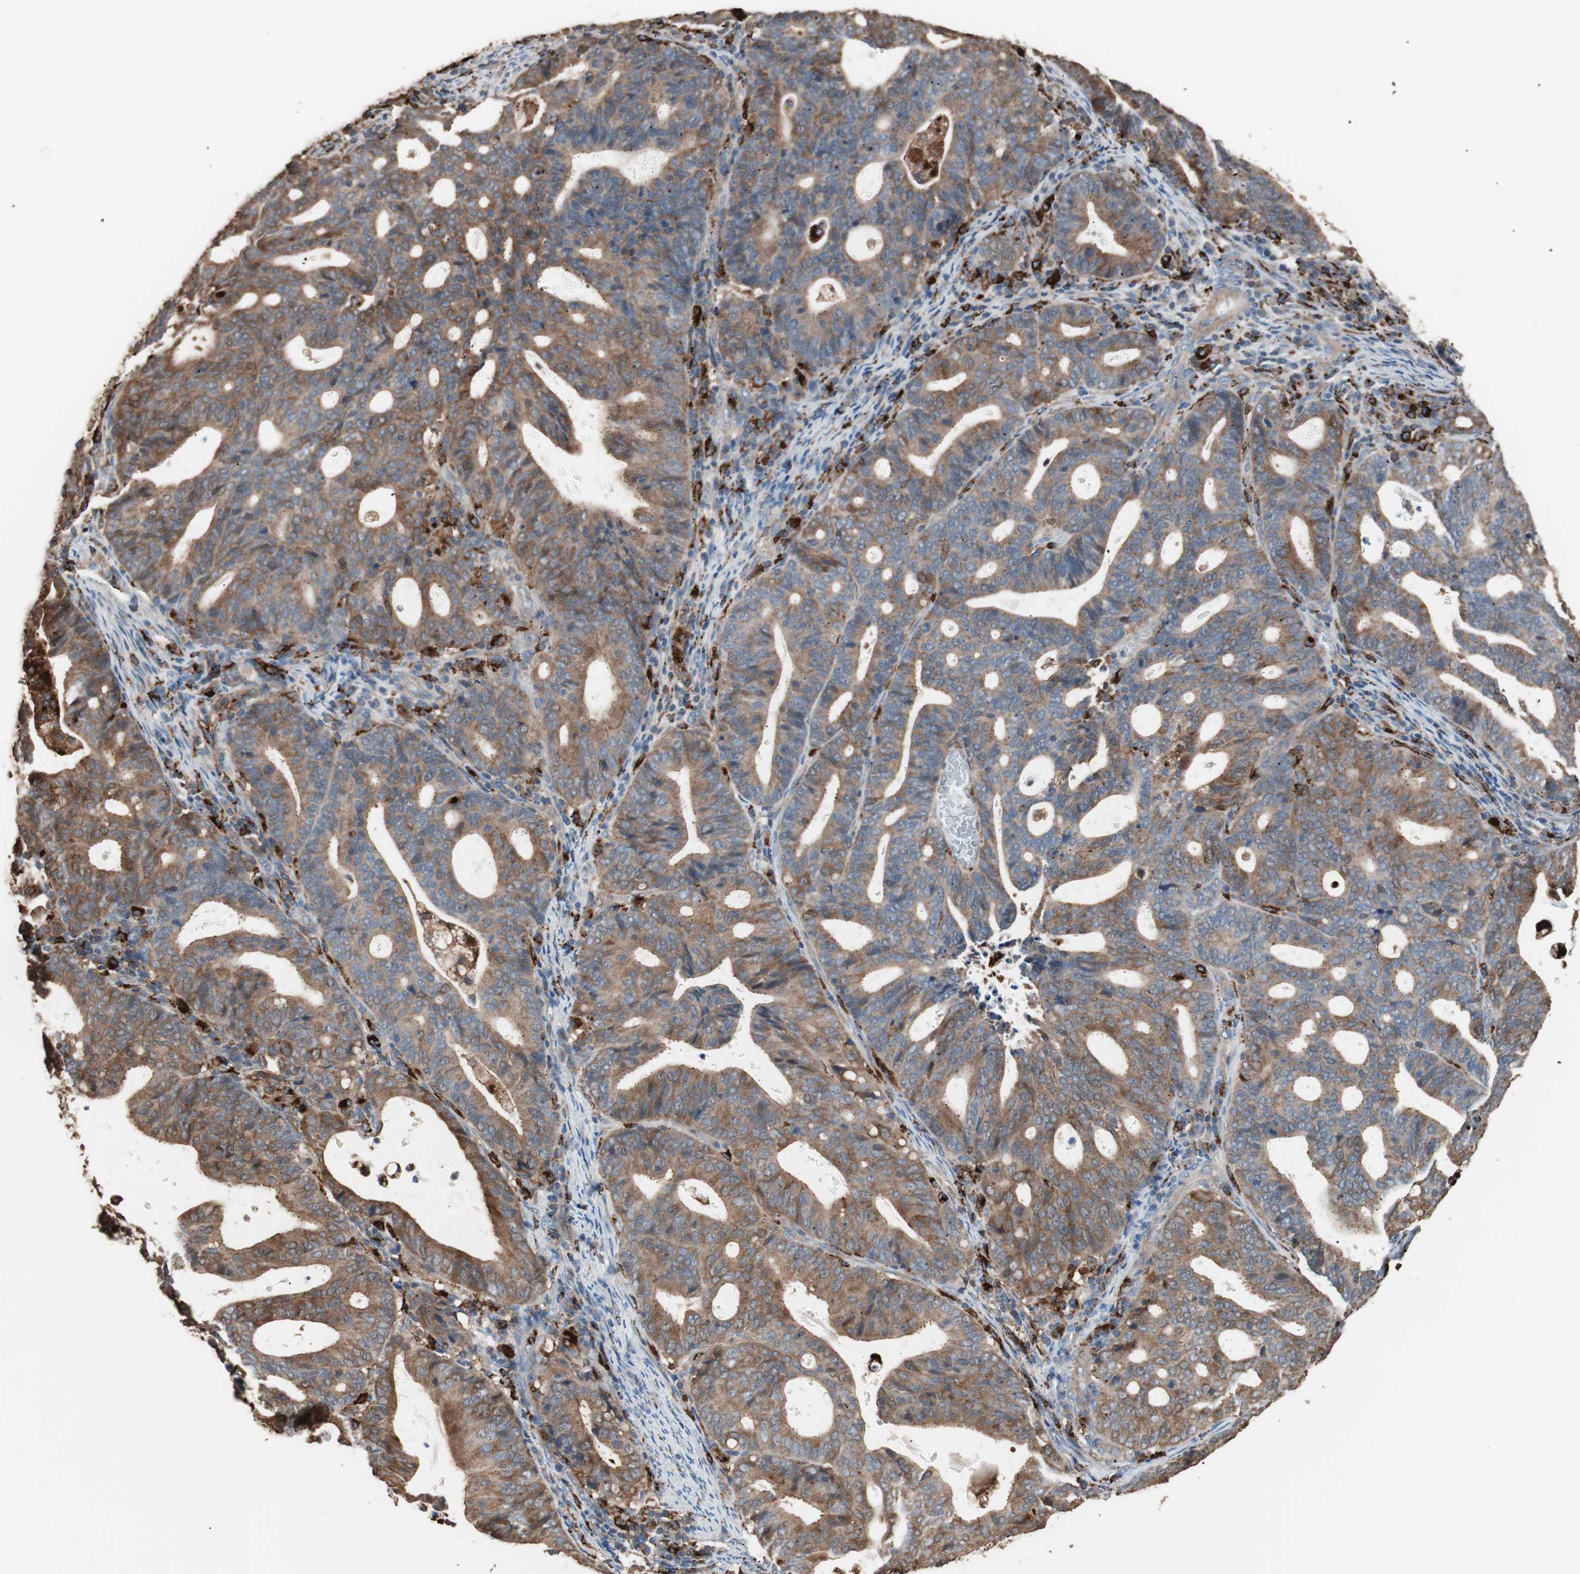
{"staining": {"intensity": "moderate", "quantity": ">75%", "location": "cytoplasmic/membranous"}, "tissue": "endometrial cancer", "cell_type": "Tumor cells", "image_type": "cancer", "snomed": [{"axis": "morphology", "description": "Adenocarcinoma, NOS"}, {"axis": "topography", "description": "Uterus"}], "caption": "A medium amount of moderate cytoplasmic/membranous staining is identified in about >75% of tumor cells in adenocarcinoma (endometrial) tissue.", "gene": "CCT3", "patient": {"sex": "female", "age": 83}}